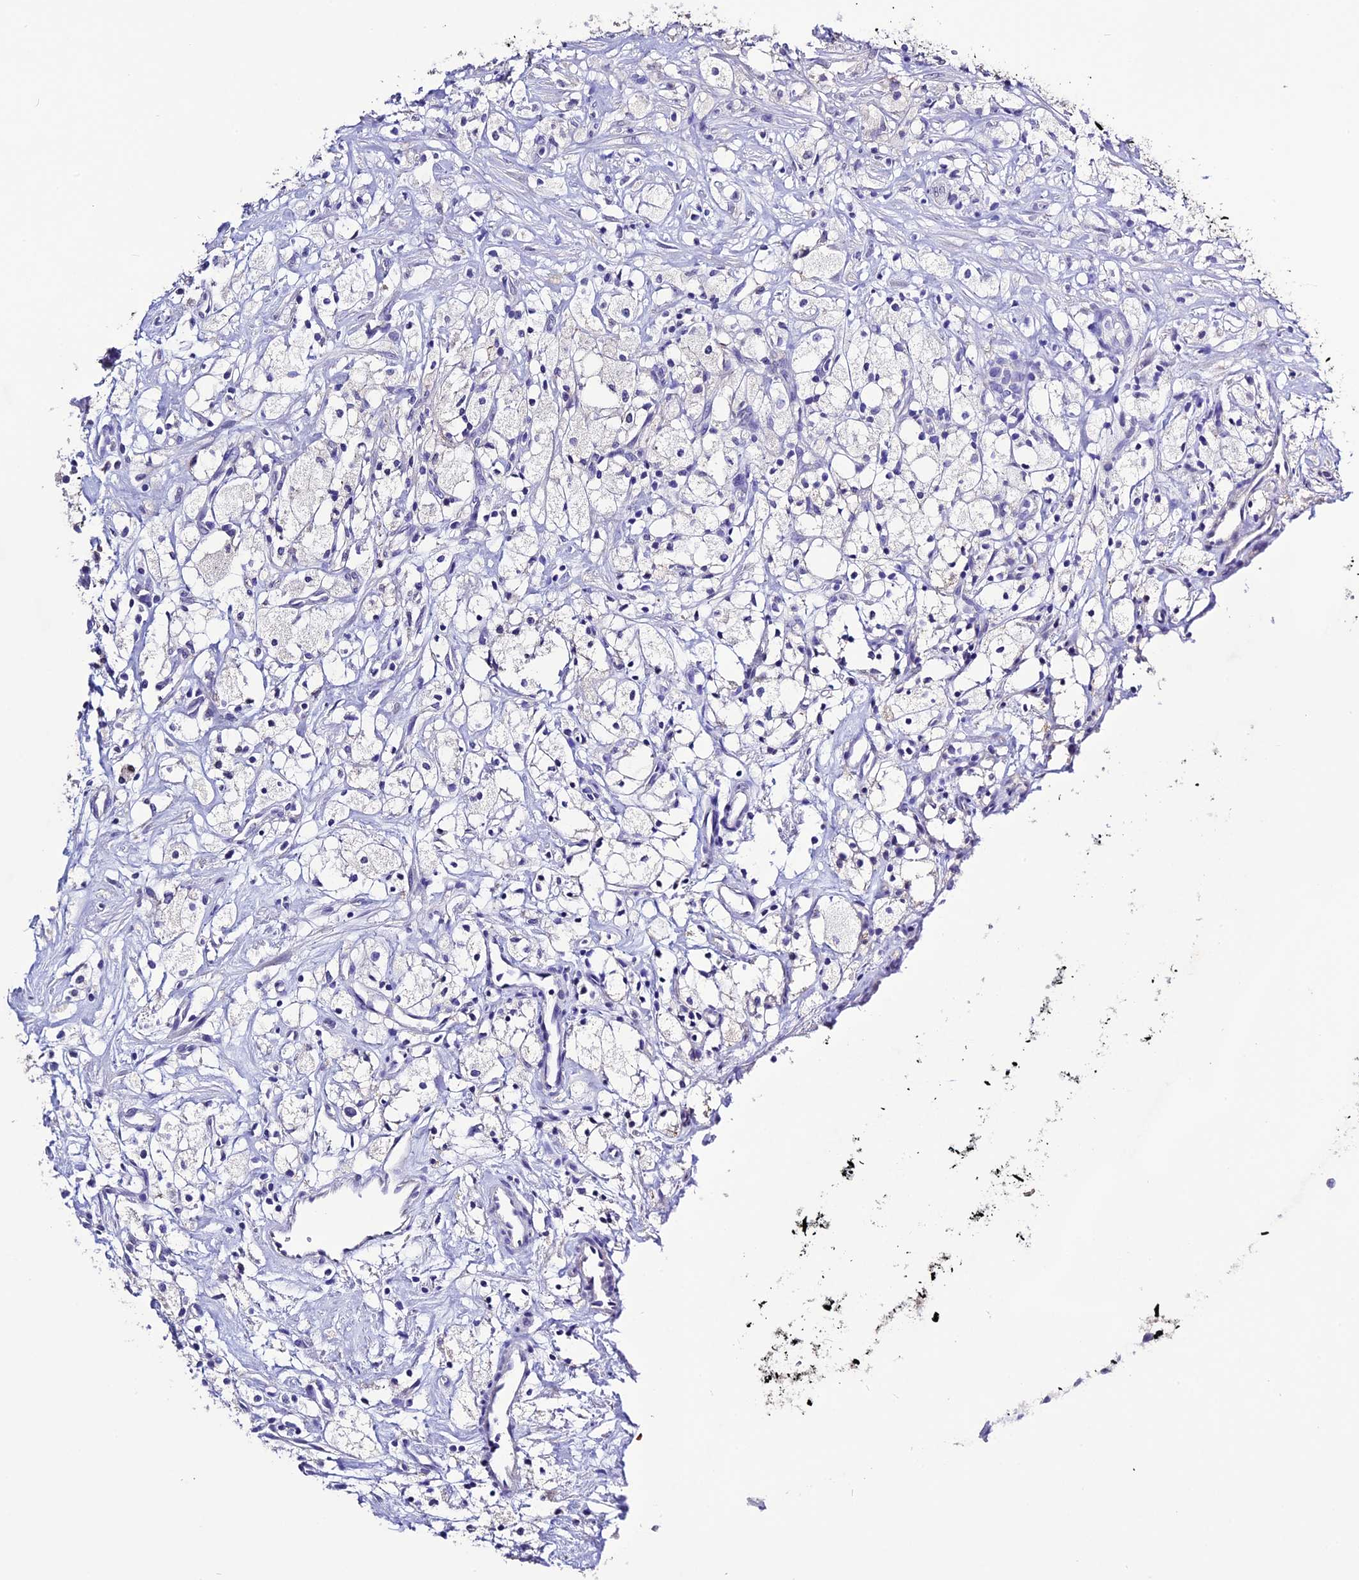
{"staining": {"intensity": "moderate", "quantity": "<25%", "location": "cytoplasmic/membranous"}, "tissue": "renal cancer", "cell_type": "Tumor cells", "image_type": "cancer", "snomed": [{"axis": "morphology", "description": "Adenocarcinoma, NOS"}, {"axis": "topography", "description": "Kidney"}], "caption": "This micrograph shows IHC staining of renal cancer, with low moderate cytoplasmic/membranous expression in about <25% of tumor cells.", "gene": "DIS3L", "patient": {"sex": "male", "age": 59}}